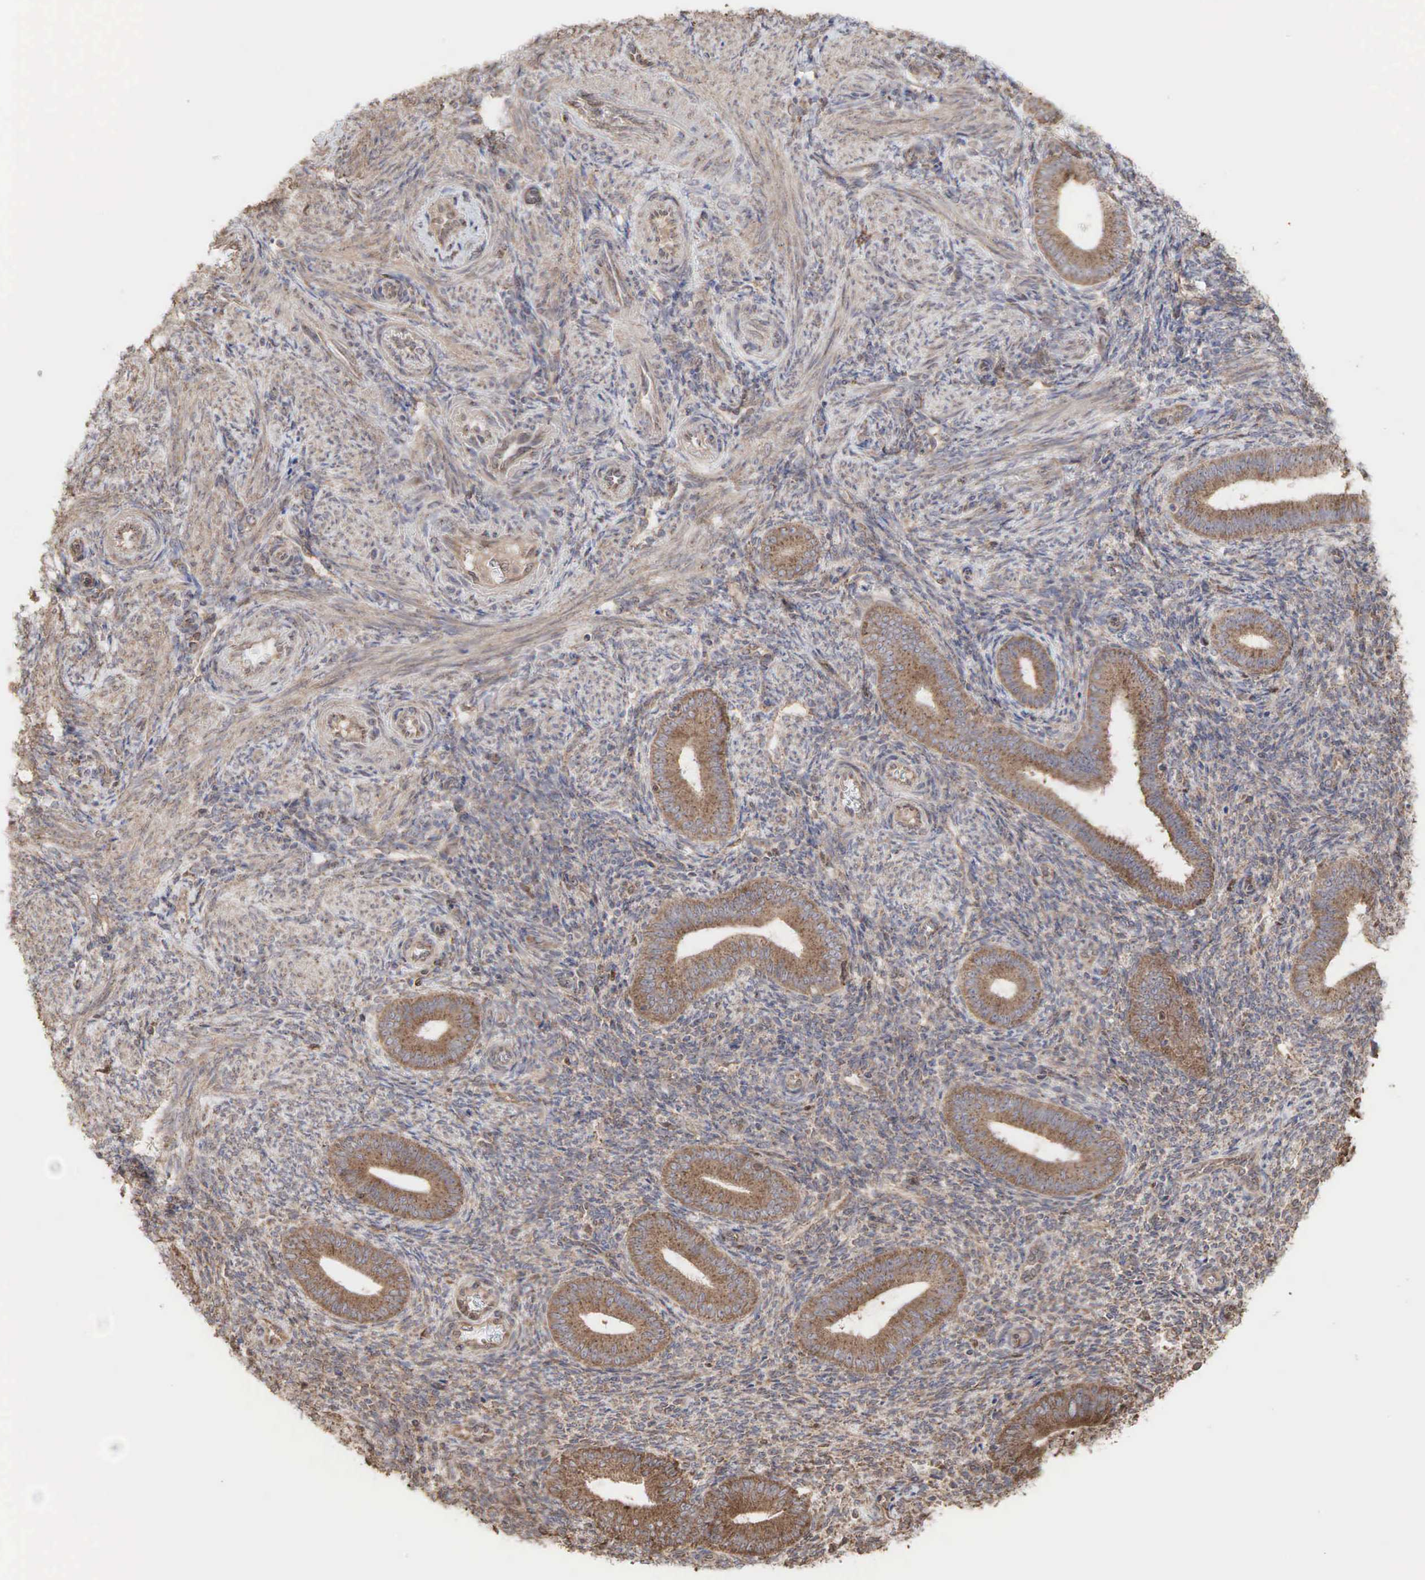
{"staining": {"intensity": "weak", "quantity": "25%-75%", "location": "cytoplasmic/membranous"}, "tissue": "endometrium", "cell_type": "Cells in endometrial stroma", "image_type": "normal", "snomed": [{"axis": "morphology", "description": "Normal tissue, NOS"}, {"axis": "topography", "description": "Endometrium"}], "caption": "A high-resolution image shows immunohistochemistry staining of benign endometrium, which demonstrates weak cytoplasmic/membranous expression in about 25%-75% of cells in endometrial stroma.", "gene": "PABPC5", "patient": {"sex": "female", "age": 35}}